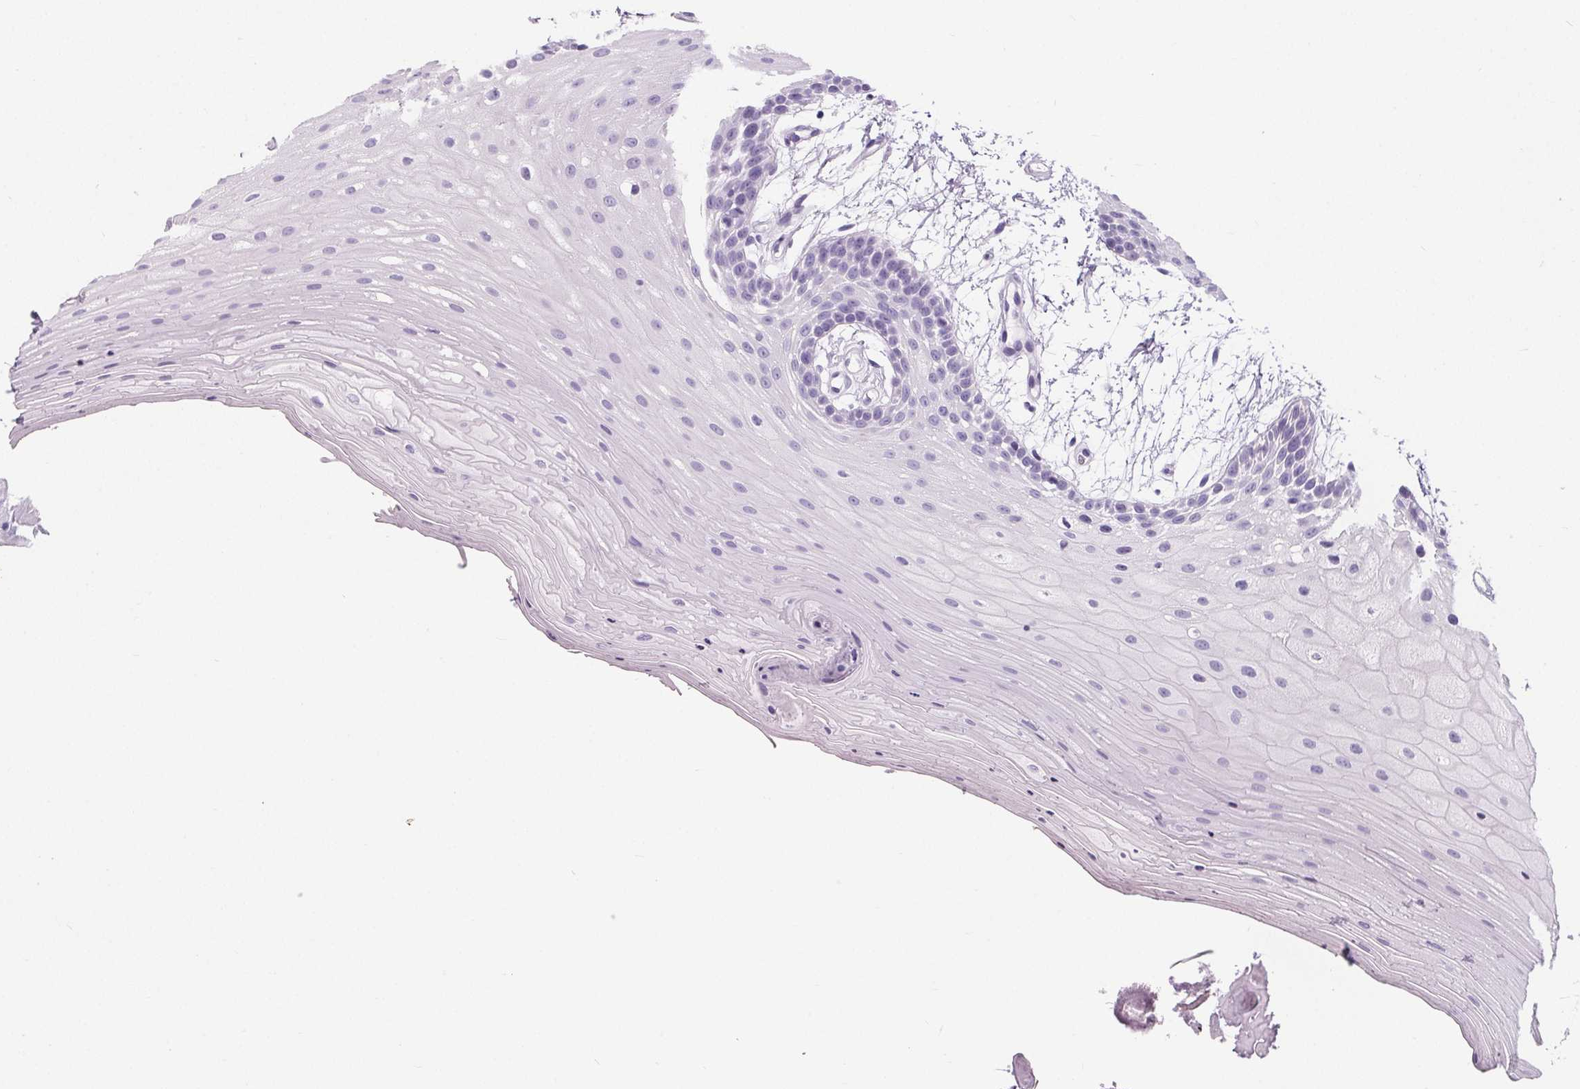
{"staining": {"intensity": "negative", "quantity": "none", "location": "none"}, "tissue": "oral mucosa", "cell_type": "Squamous epithelial cells", "image_type": "normal", "snomed": [{"axis": "morphology", "description": "Normal tissue, NOS"}, {"axis": "morphology", "description": "Squamous cell carcinoma, NOS"}, {"axis": "topography", "description": "Oral tissue"}, {"axis": "topography", "description": "Tounge, NOS"}, {"axis": "topography", "description": "Head-Neck"}], "caption": "High magnification brightfield microscopy of unremarkable oral mucosa stained with DAB (brown) and counterstained with hematoxylin (blue): squamous epithelial cells show no significant positivity. (DAB immunohistochemistry (IHC) with hematoxylin counter stain).", "gene": "ADRB1", "patient": {"sex": "male", "age": 62}}